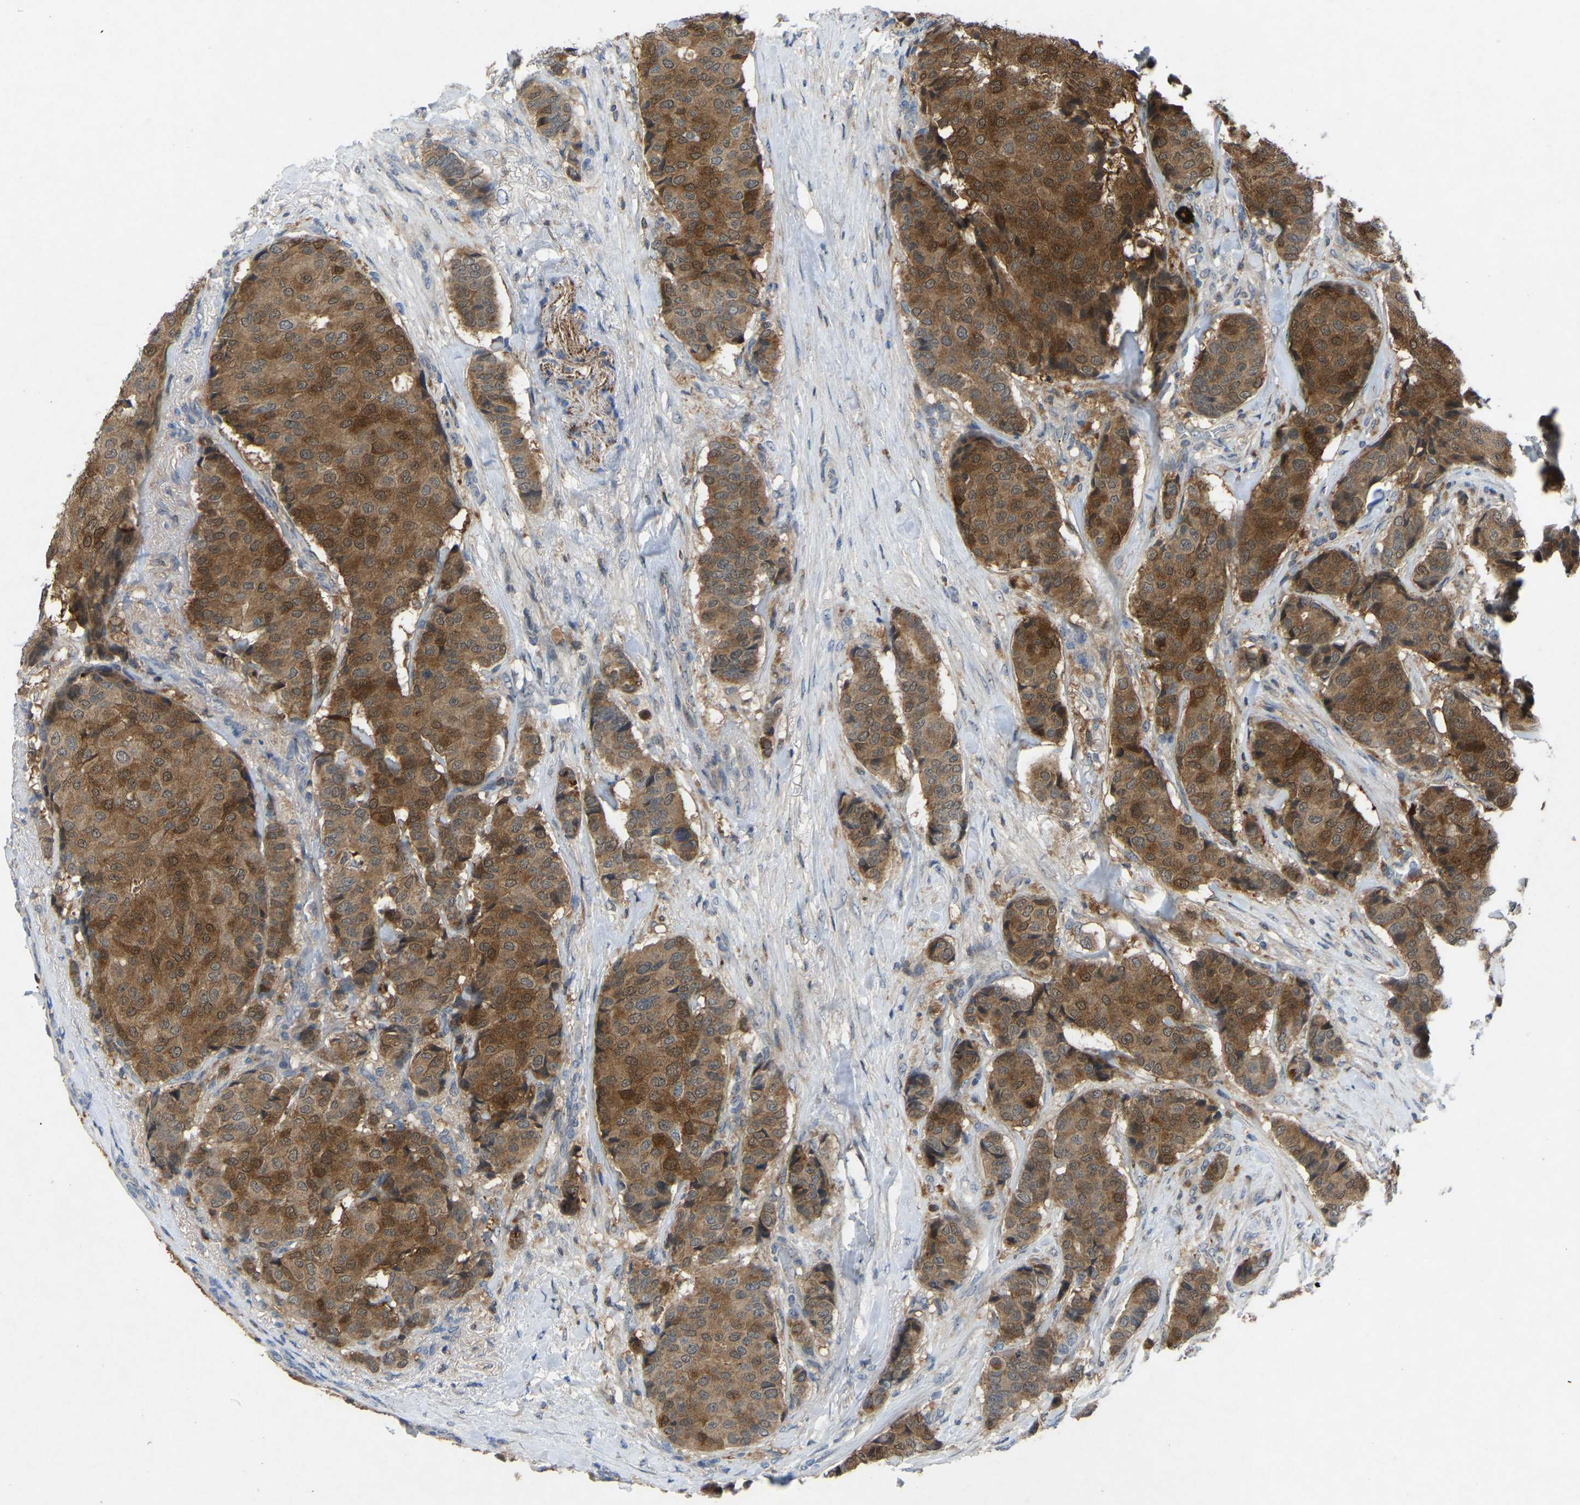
{"staining": {"intensity": "moderate", "quantity": ">75%", "location": "cytoplasmic/membranous"}, "tissue": "breast cancer", "cell_type": "Tumor cells", "image_type": "cancer", "snomed": [{"axis": "morphology", "description": "Duct carcinoma"}, {"axis": "topography", "description": "Breast"}], "caption": "Human breast invasive ductal carcinoma stained with a brown dye reveals moderate cytoplasmic/membranous positive positivity in approximately >75% of tumor cells.", "gene": "FHIT", "patient": {"sex": "female", "age": 75}}